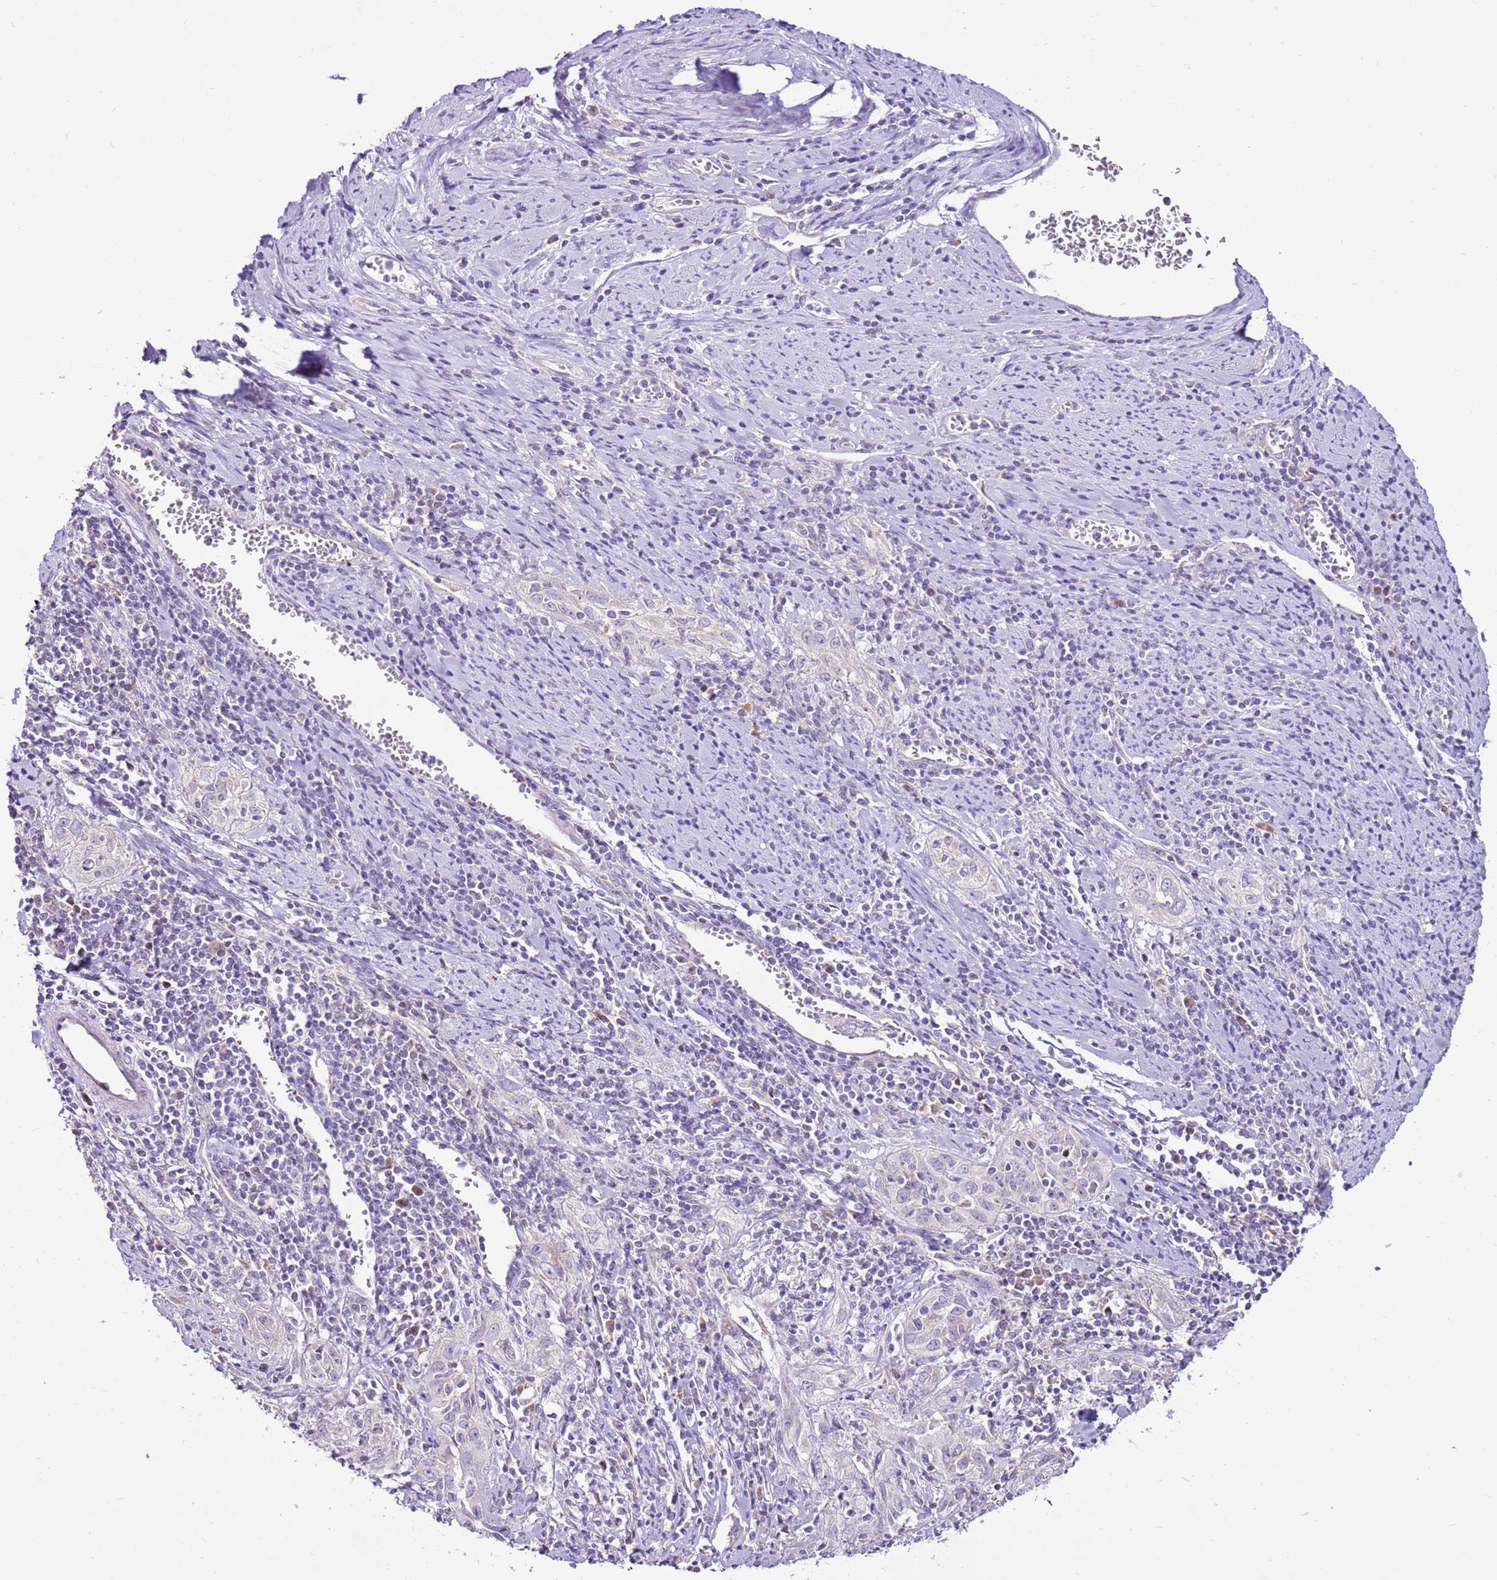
{"staining": {"intensity": "negative", "quantity": "none", "location": "none"}, "tissue": "cervical cancer", "cell_type": "Tumor cells", "image_type": "cancer", "snomed": [{"axis": "morphology", "description": "Squamous cell carcinoma, NOS"}, {"axis": "topography", "description": "Cervix"}], "caption": "Tumor cells are negative for brown protein staining in cervical squamous cell carcinoma.", "gene": "MRPL36", "patient": {"sex": "female", "age": 57}}